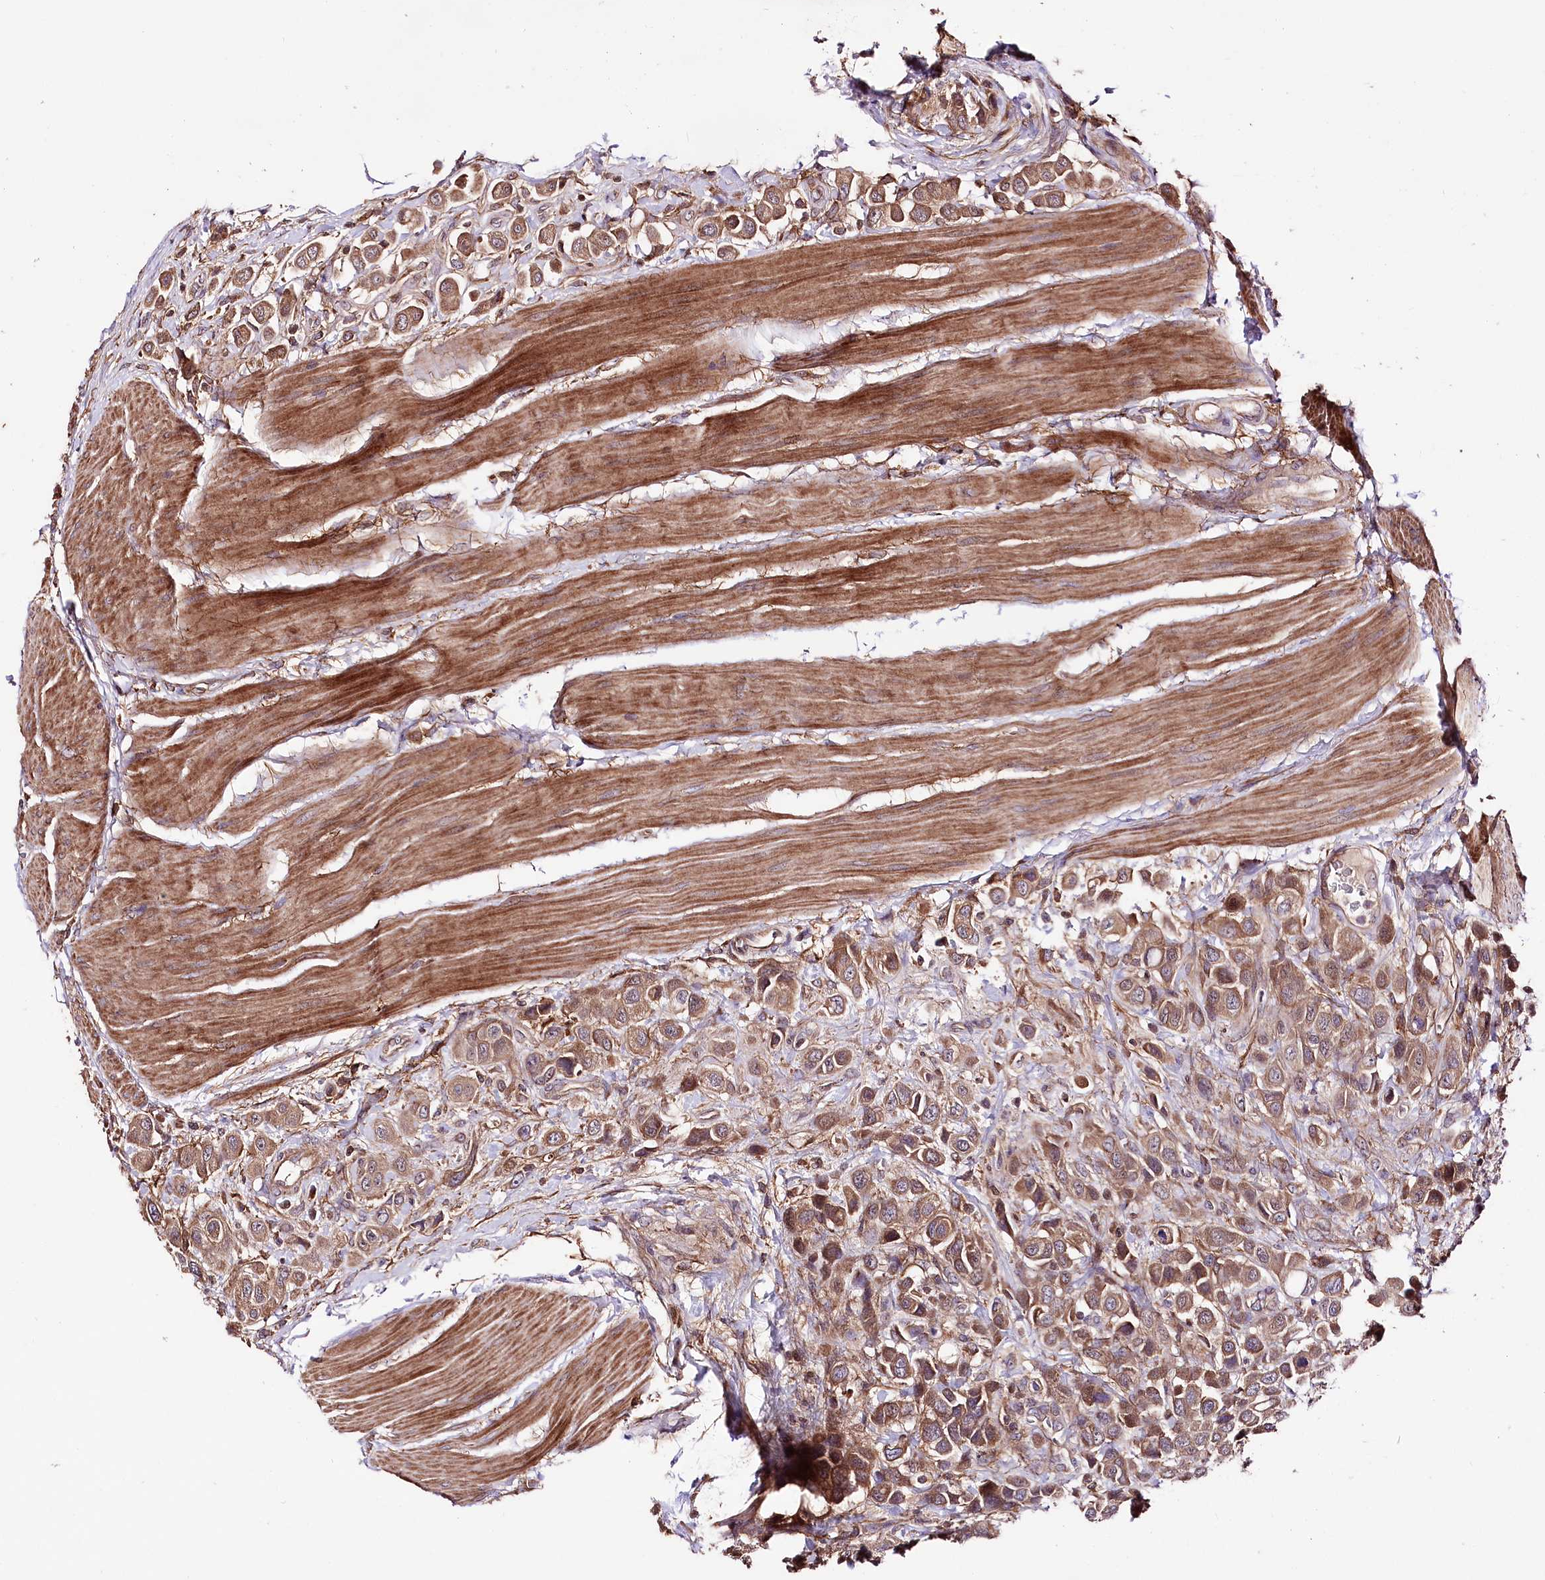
{"staining": {"intensity": "moderate", "quantity": ">75%", "location": "cytoplasmic/membranous"}, "tissue": "urothelial cancer", "cell_type": "Tumor cells", "image_type": "cancer", "snomed": [{"axis": "morphology", "description": "Urothelial carcinoma, High grade"}, {"axis": "topography", "description": "Urinary bladder"}], "caption": "A brown stain shows moderate cytoplasmic/membranous positivity of a protein in human high-grade urothelial carcinoma tumor cells.", "gene": "WWC1", "patient": {"sex": "male", "age": 50}}